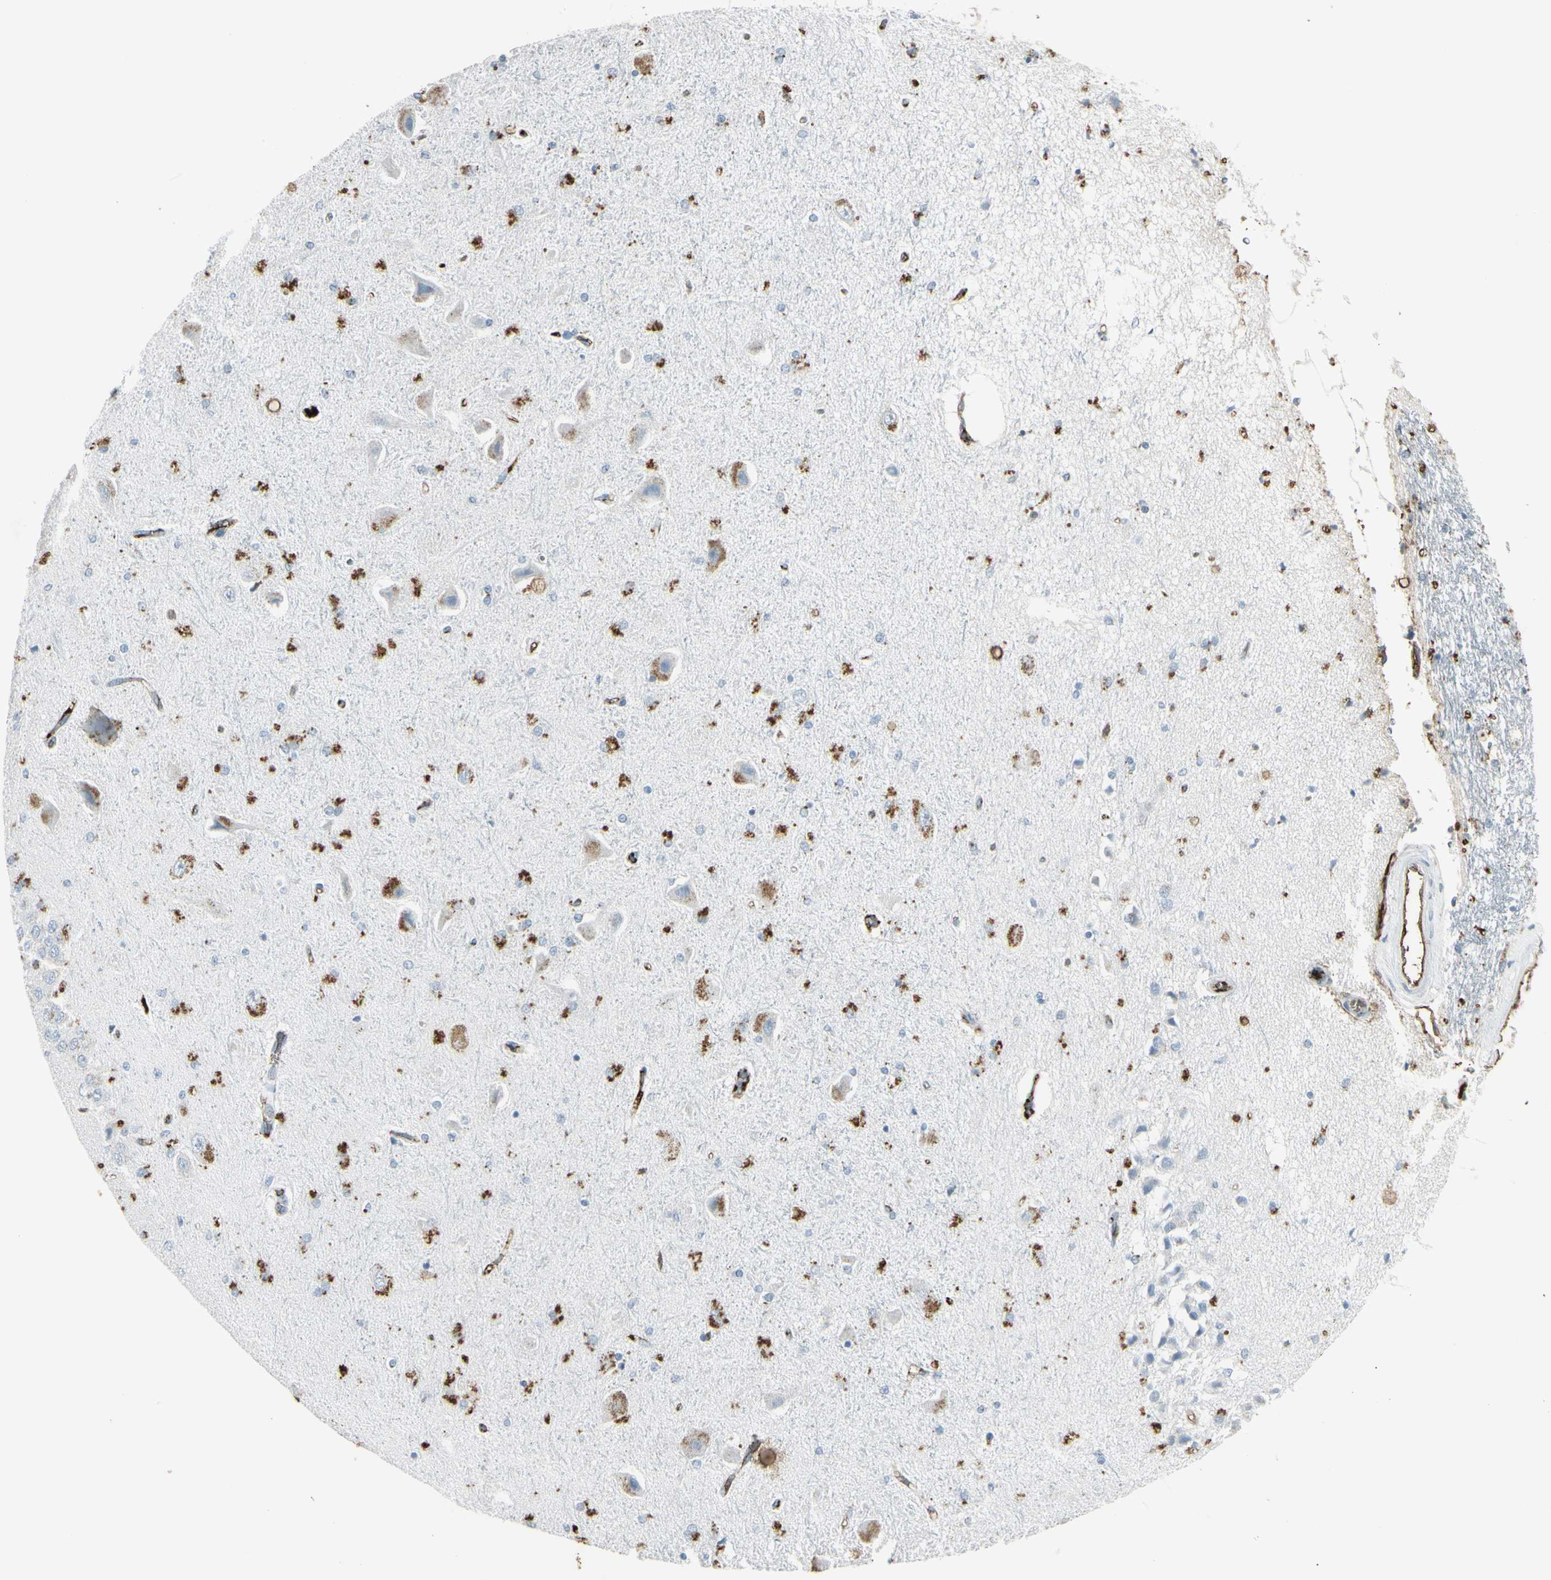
{"staining": {"intensity": "moderate", "quantity": "25%-75%", "location": "cytoplasmic/membranous"}, "tissue": "hippocampus", "cell_type": "Glial cells", "image_type": "normal", "snomed": [{"axis": "morphology", "description": "Normal tissue, NOS"}, {"axis": "topography", "description": "Hippocampus"}], "caption": "Benign hippocampus demonstrates moderate cytoplasmic/membranous positivity in approximately 25%-75% of glial cells.", "gene": "IGHM", "patient": {"sex": "female", "age": 54}}